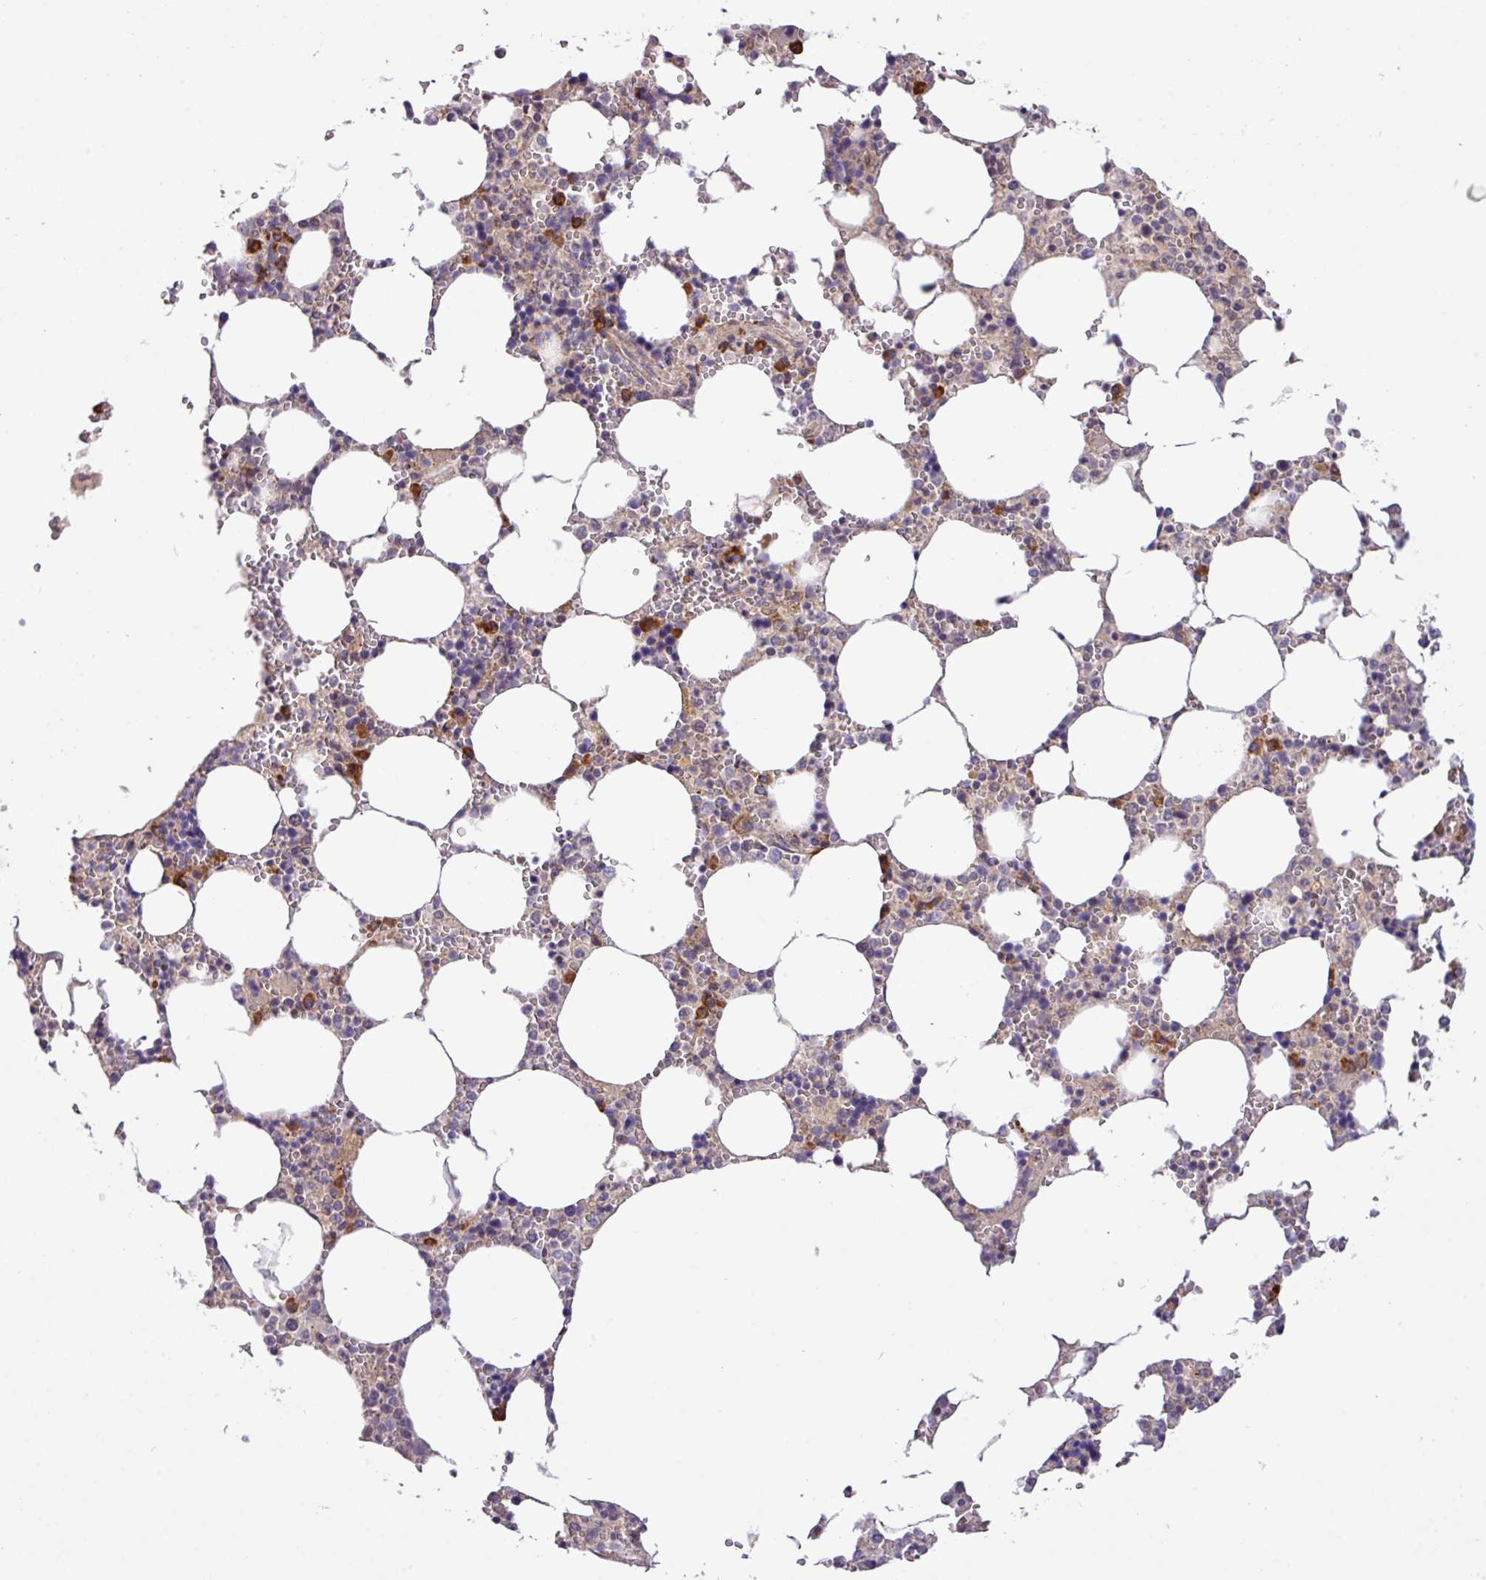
{"staining": {"intensity": "strong", "quantity": "<25%", "location": "cytoplasmic/membranous"}, "tissue": "bone marrow", "cell_type": "Hematopoietic cells", "image_type": "normal", "snomed": [{"axis": "morphology", "description": "Normal tissue, NOS"}, {"axis": "topography", "description": "Bone marrow"}], "caption": "A micrograph showing strong cytoplasmic/membranous positivity in approximately <25% of hematopoietic cells in benign bone marrow, as visualized by brown immunohistochemical staining.", "gene": "TM2D2", "patient": {"sex": "male", "age": 64}}